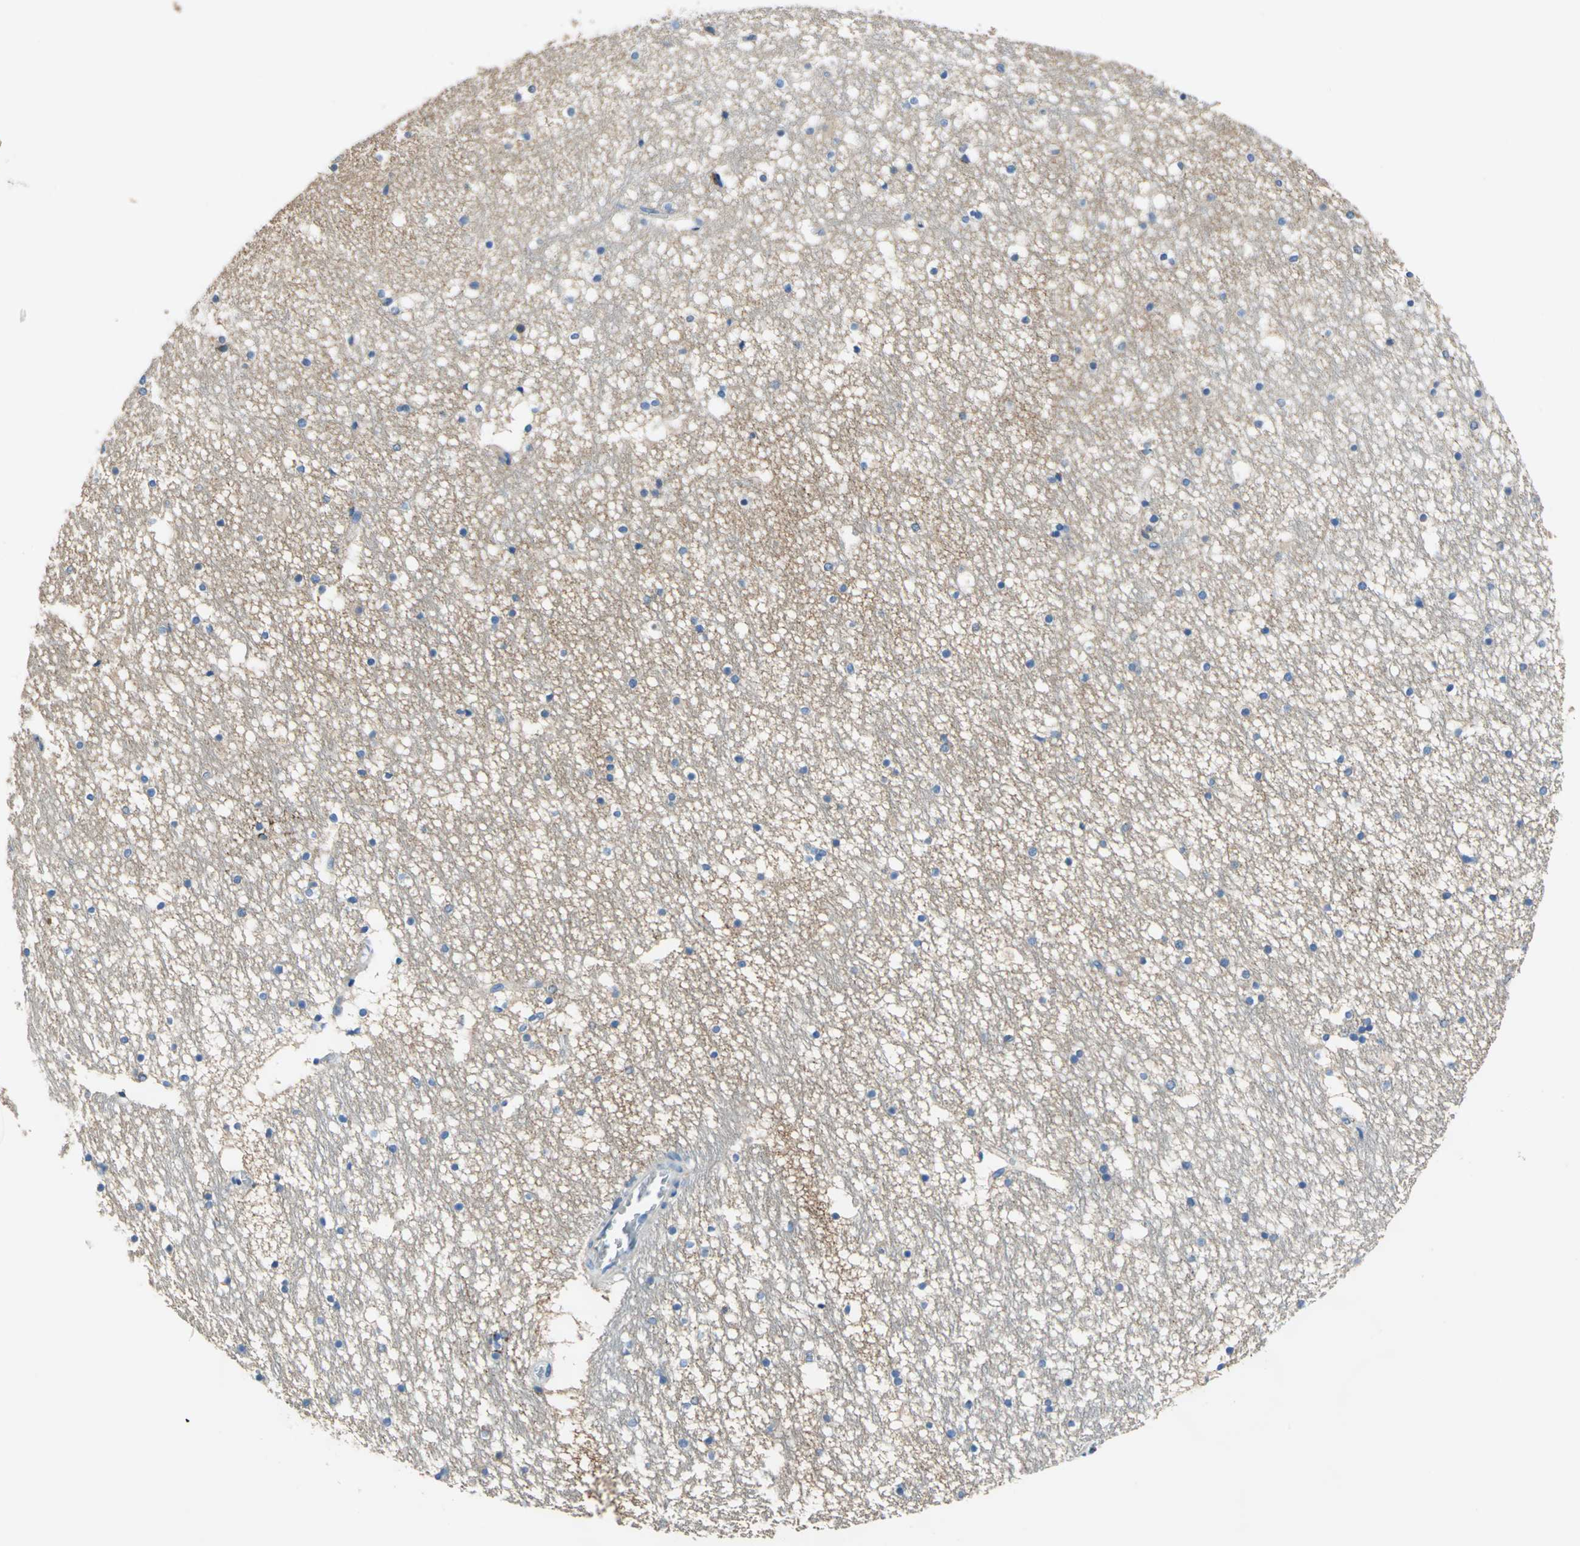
{"staining": {"intensity": "negative", "quantity": "none", "location": "none"}, "tissue": "hippocampus", "cell_type": "Glial cells", "image_type": "normal", "snomed": [{"axis": "morphology", "description": "Normal tissue, NOS"}, {"axis": "topography", "description": "Hippocampus"}], "caption": "Image shows no protein positivity in glial cells of normal hippocampus. Nuclei are stained in blue.", "gene": "SEPTIN11", "patient": {"sex": "male", "age": 45}}